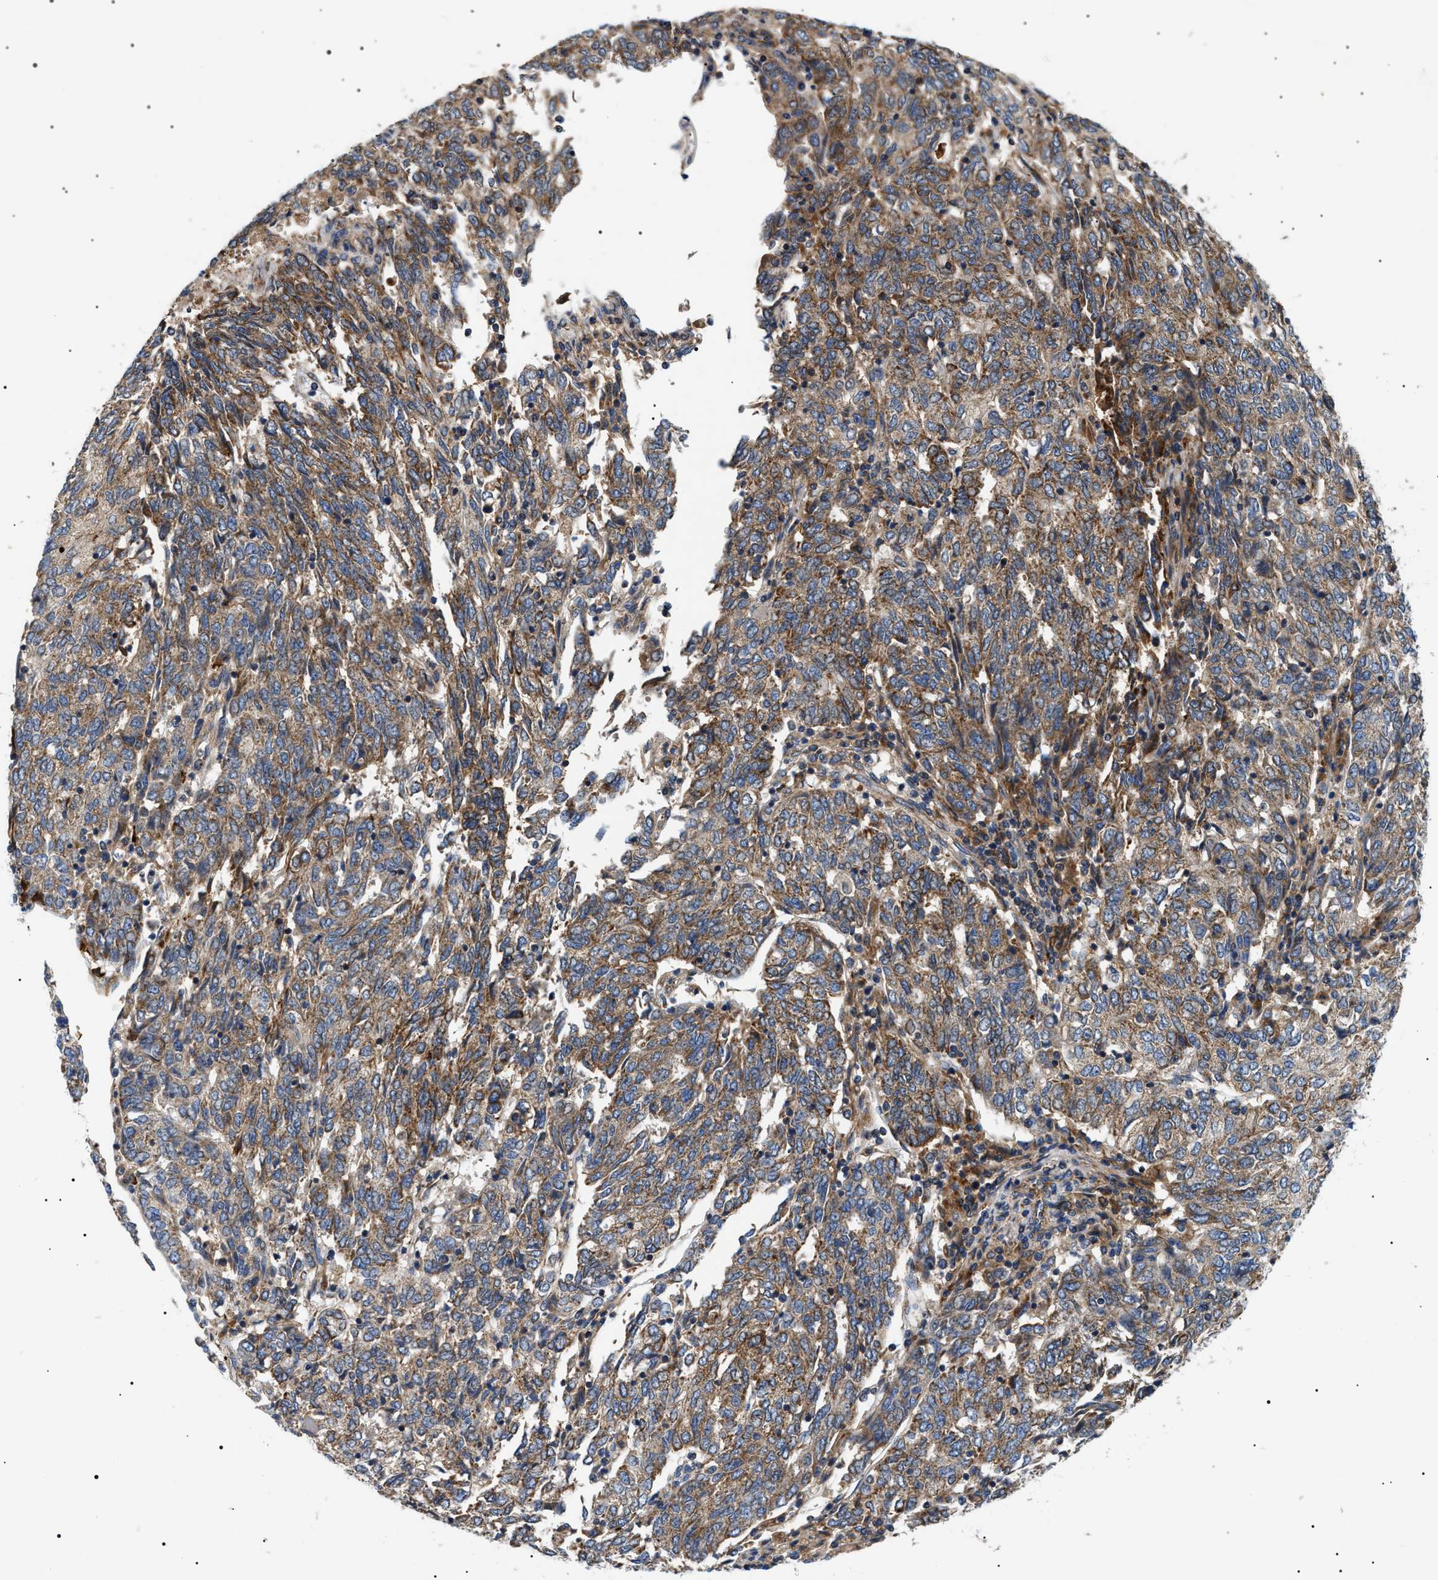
{"staining": {"intensity": "moderate", "quantity": ">75%", "location": "cytoplasmic/membranous"}, "tissue": "endometrial cancer", "cell_type": "Tumor cells", "image_type": "cancer", "snomed": [{"axis": "morphology", "description": "Adenocarcinoma, NOS"}, {"axis": "topography", "description": "Endometrium"}], "caption": "High-power microscopy captured an immunohistochemistry (IHC) image of endometrial adenocarcinoma, revealing moderate cytoplasmic/membranous expression in about >75% of tumor cells. Using DAB (brown) and hematoxylin (blue) stains, captured at high magnification using brightfield microscopy.", "gene": "OXSM", "patient": {"sex": "female", "age": 80}}